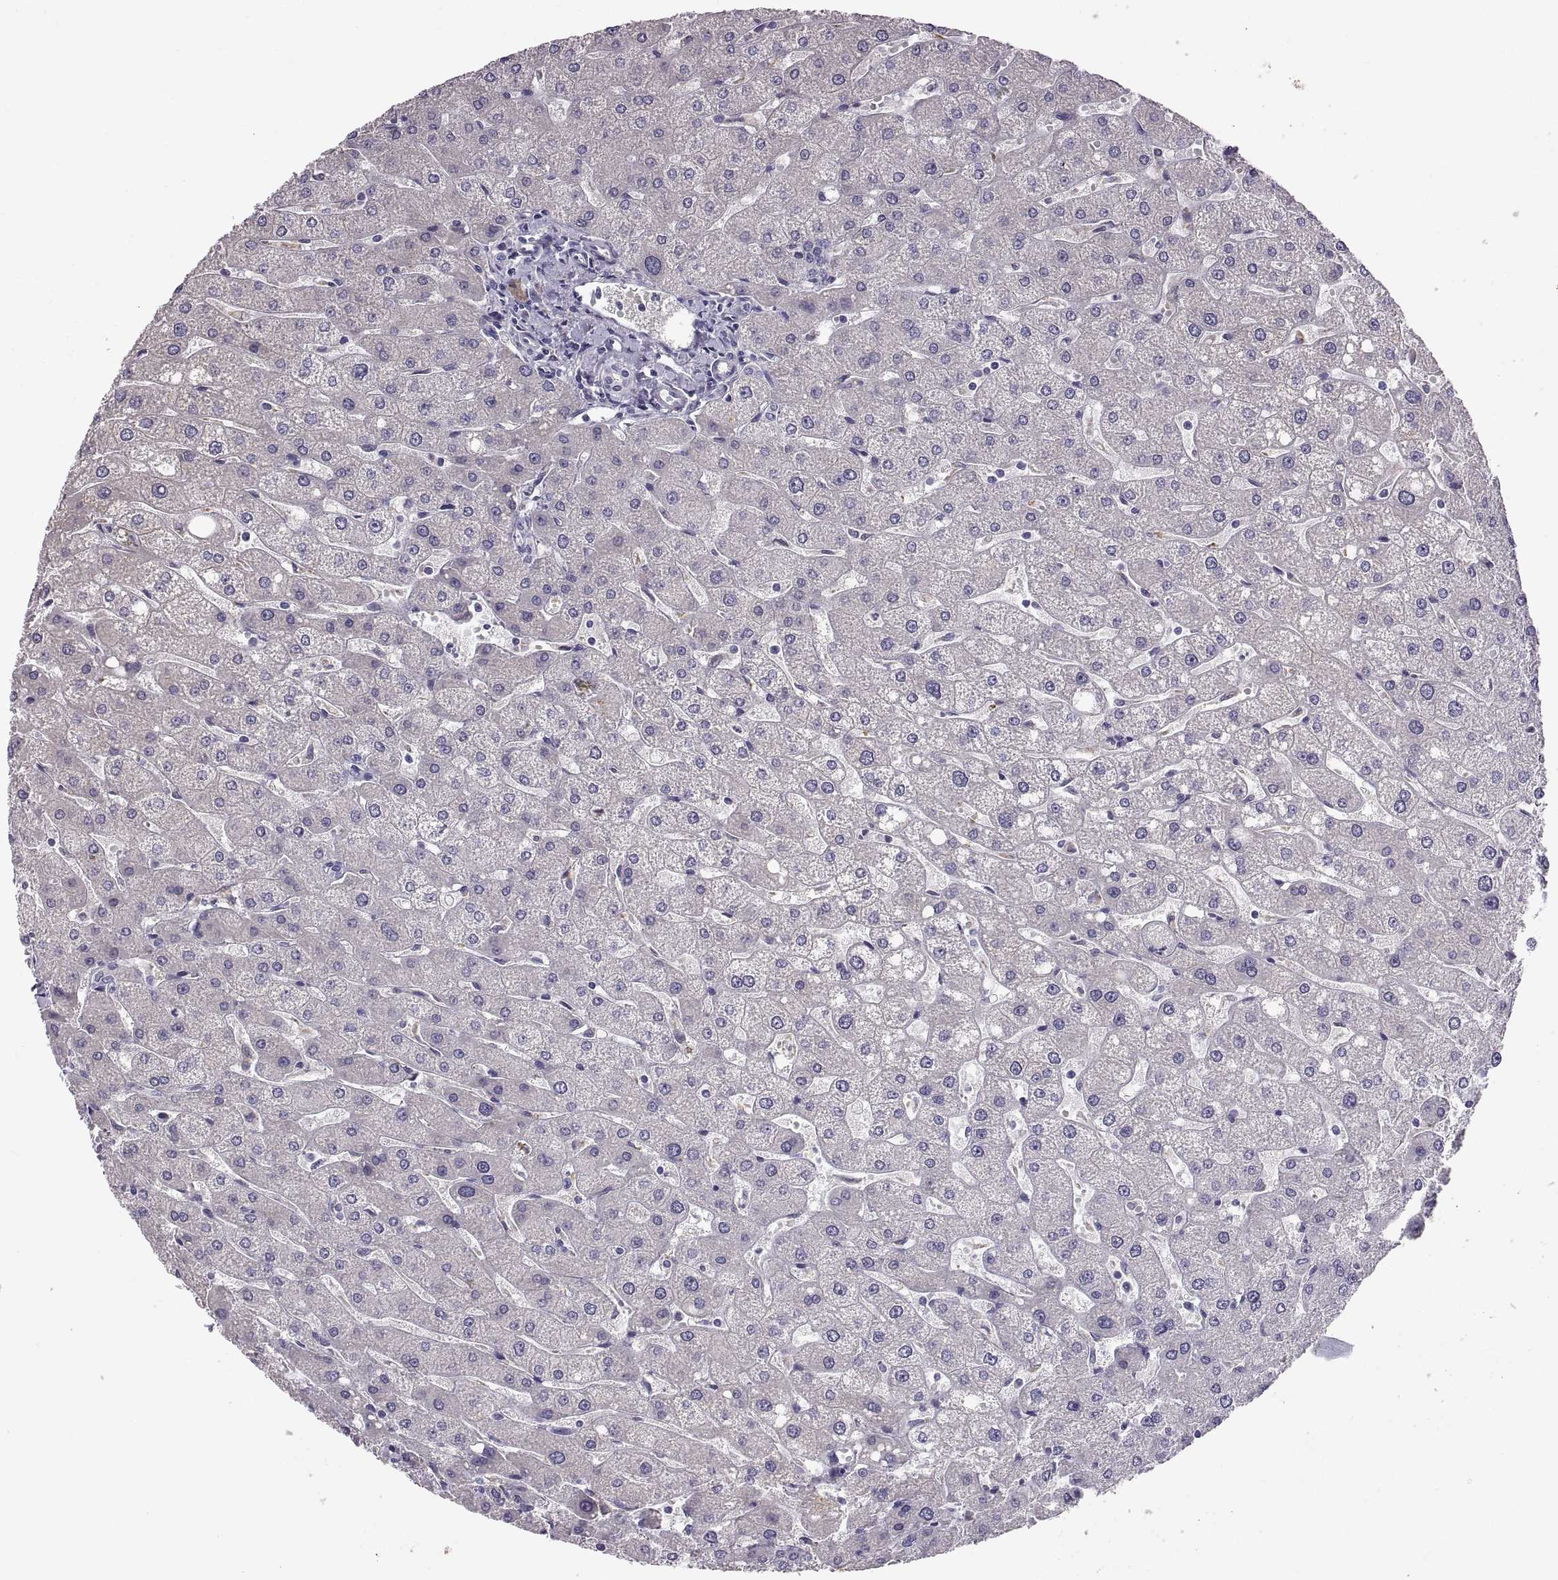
{"staining": {"intensity": "negative", "quantity": "none", "location": "none"}, "tissue": "liver", "cell_type": "Cholangiocytes", "image_type": "normal", "snomed": [{"axis": "morphology", "description": "Normal tissue, NOS"}, {"axis": "topography", "description": "Liver"}], "caption": "This micrograph is of normal liver stained with immunohistochemistry (IHC) to label a protein in brown with the nuclei are counter-stained blue. There is no expression in cholangiocytes.", "gene": "ADAM32", "patient": {"sex": "male", "age": 67}}